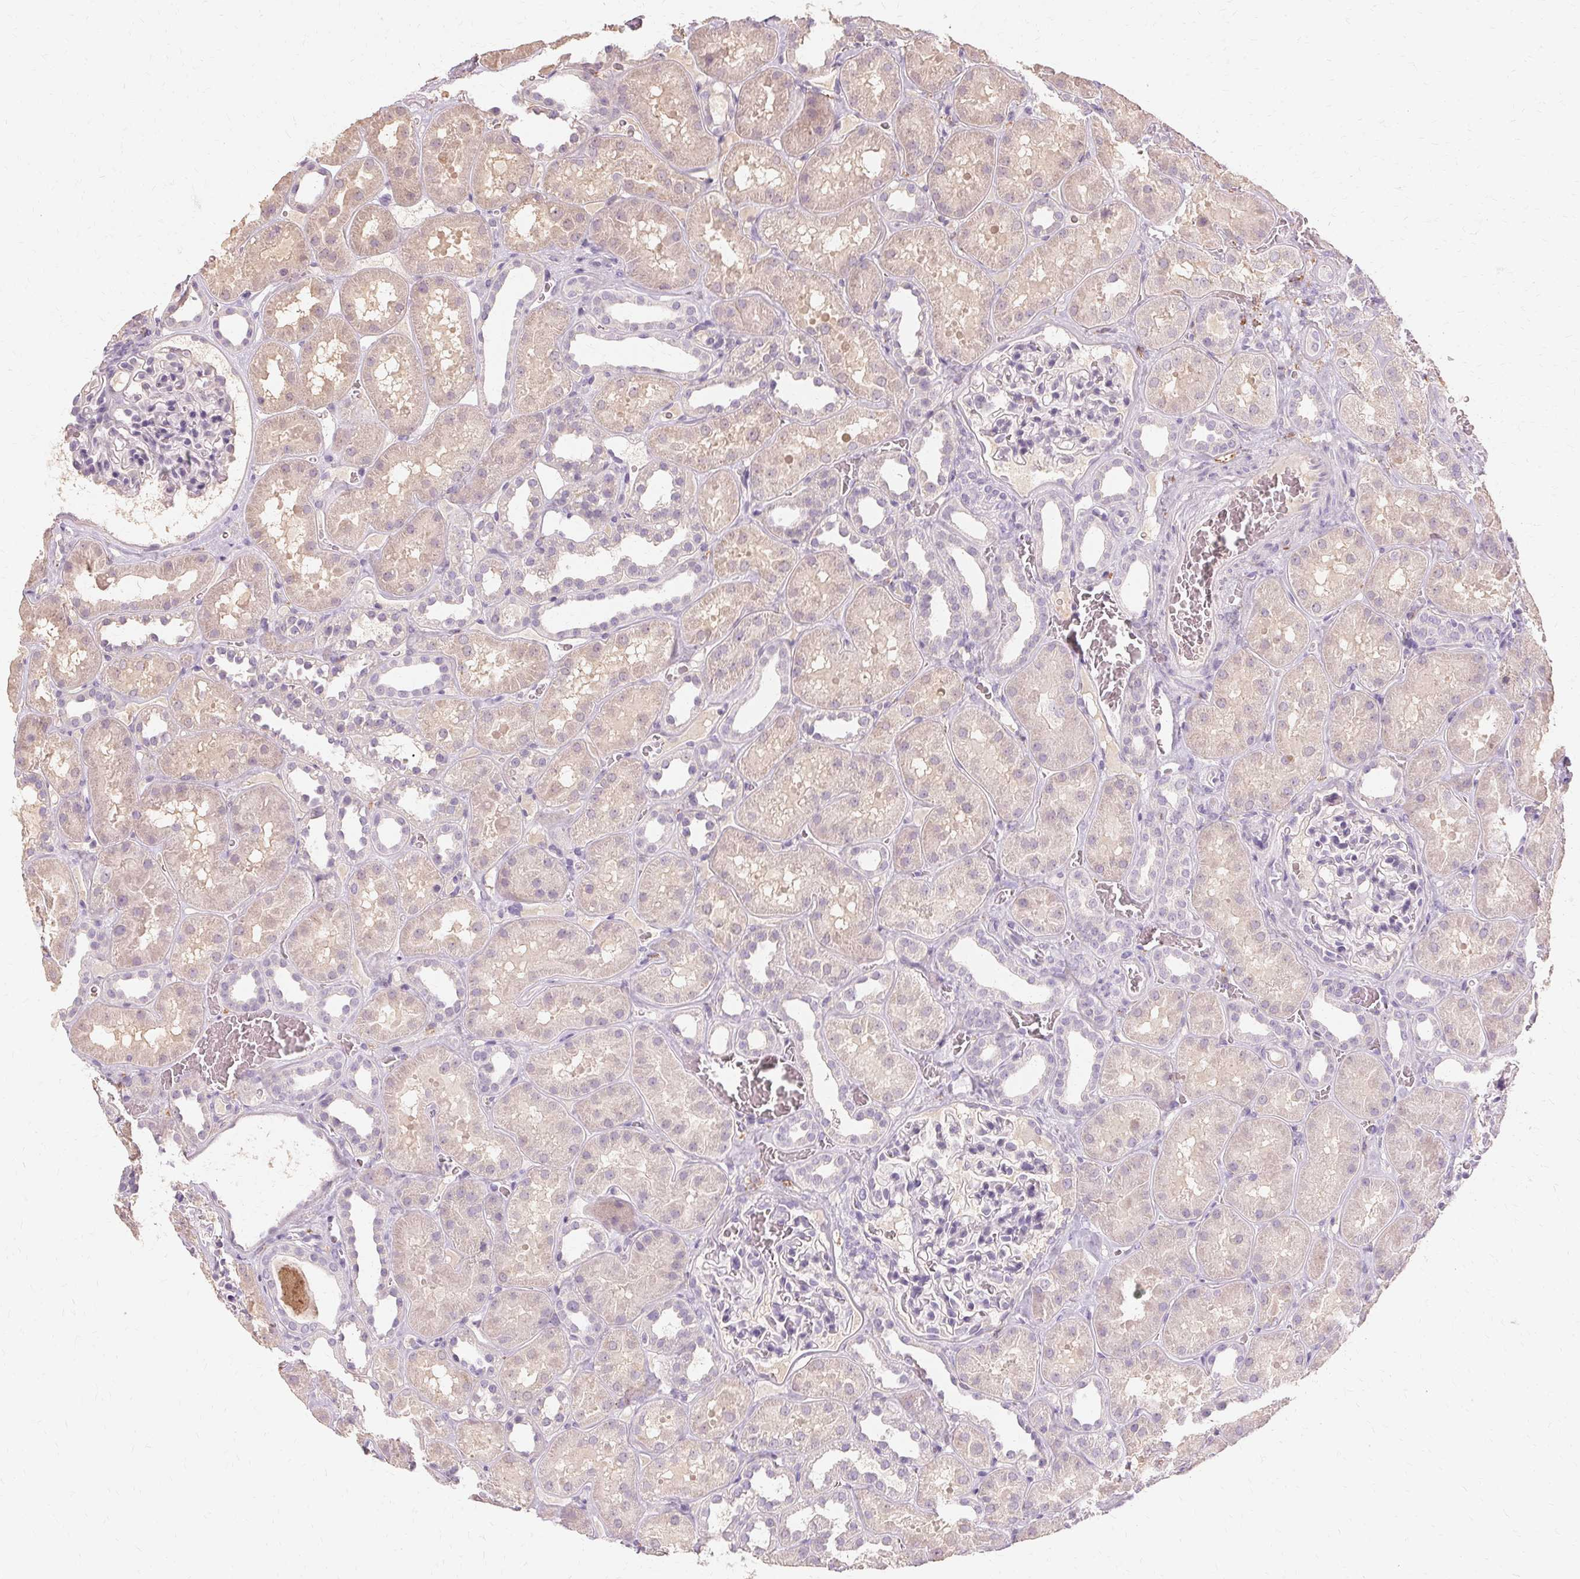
{"staining": {"intensity": "negative", "quantity": "none", "location": "none"}, "tissue": "kidney", "cell_type": "Cells in glomeruli", "image_type": "normal", "snomed": [{"axis": "morphology", "description": "Normal tissue, NOS"}, {"axis": "topography", "description": "Kidney"}], "caption": "Kidney stained for a protein using IHC reveals no staining cells in glomeruli.", "gene": "IFNGR1", "patient": {"sex": "female", "age": 41}}